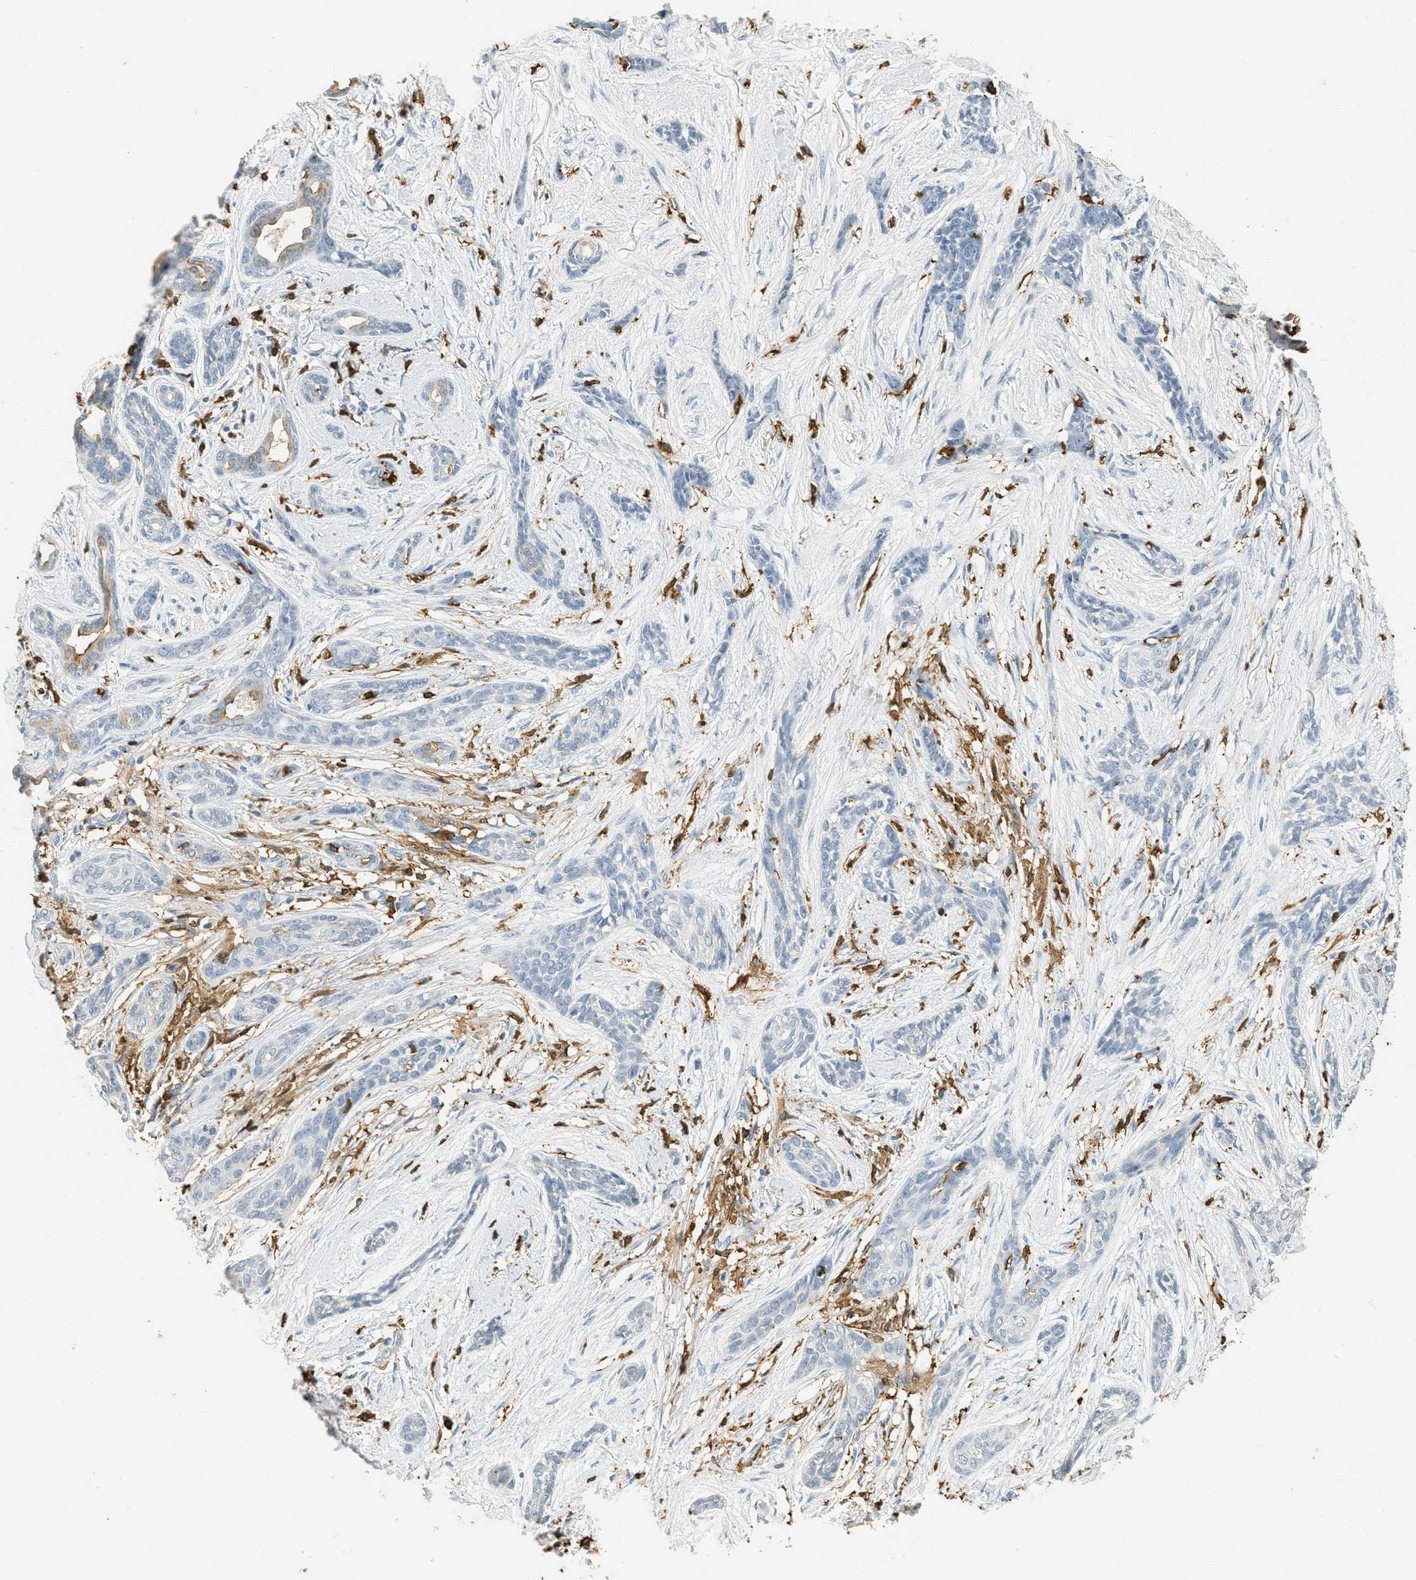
{"staining": {"intensity": "negative", "quantity": "none", "location": "none"}, "tissue": "skin cancer", "cell_type": "Tumor cells", "image_type": "cancer", "snomed": [{"axis": "morphology", "description": "Basal cell carcinoma"}, {"axis": "morphology", "description": "Adnexal tumor, benign"}, {"axis": "topography", "description": "Skin"}], "caption": "An immunohistochemistry micrograph of skin benign adnexal tumor is shown. There is no staining in tumor cells of skin benign adnexal tumor.", "gene": "LSP1", "patient": {"sex": "female", "age": 42}}